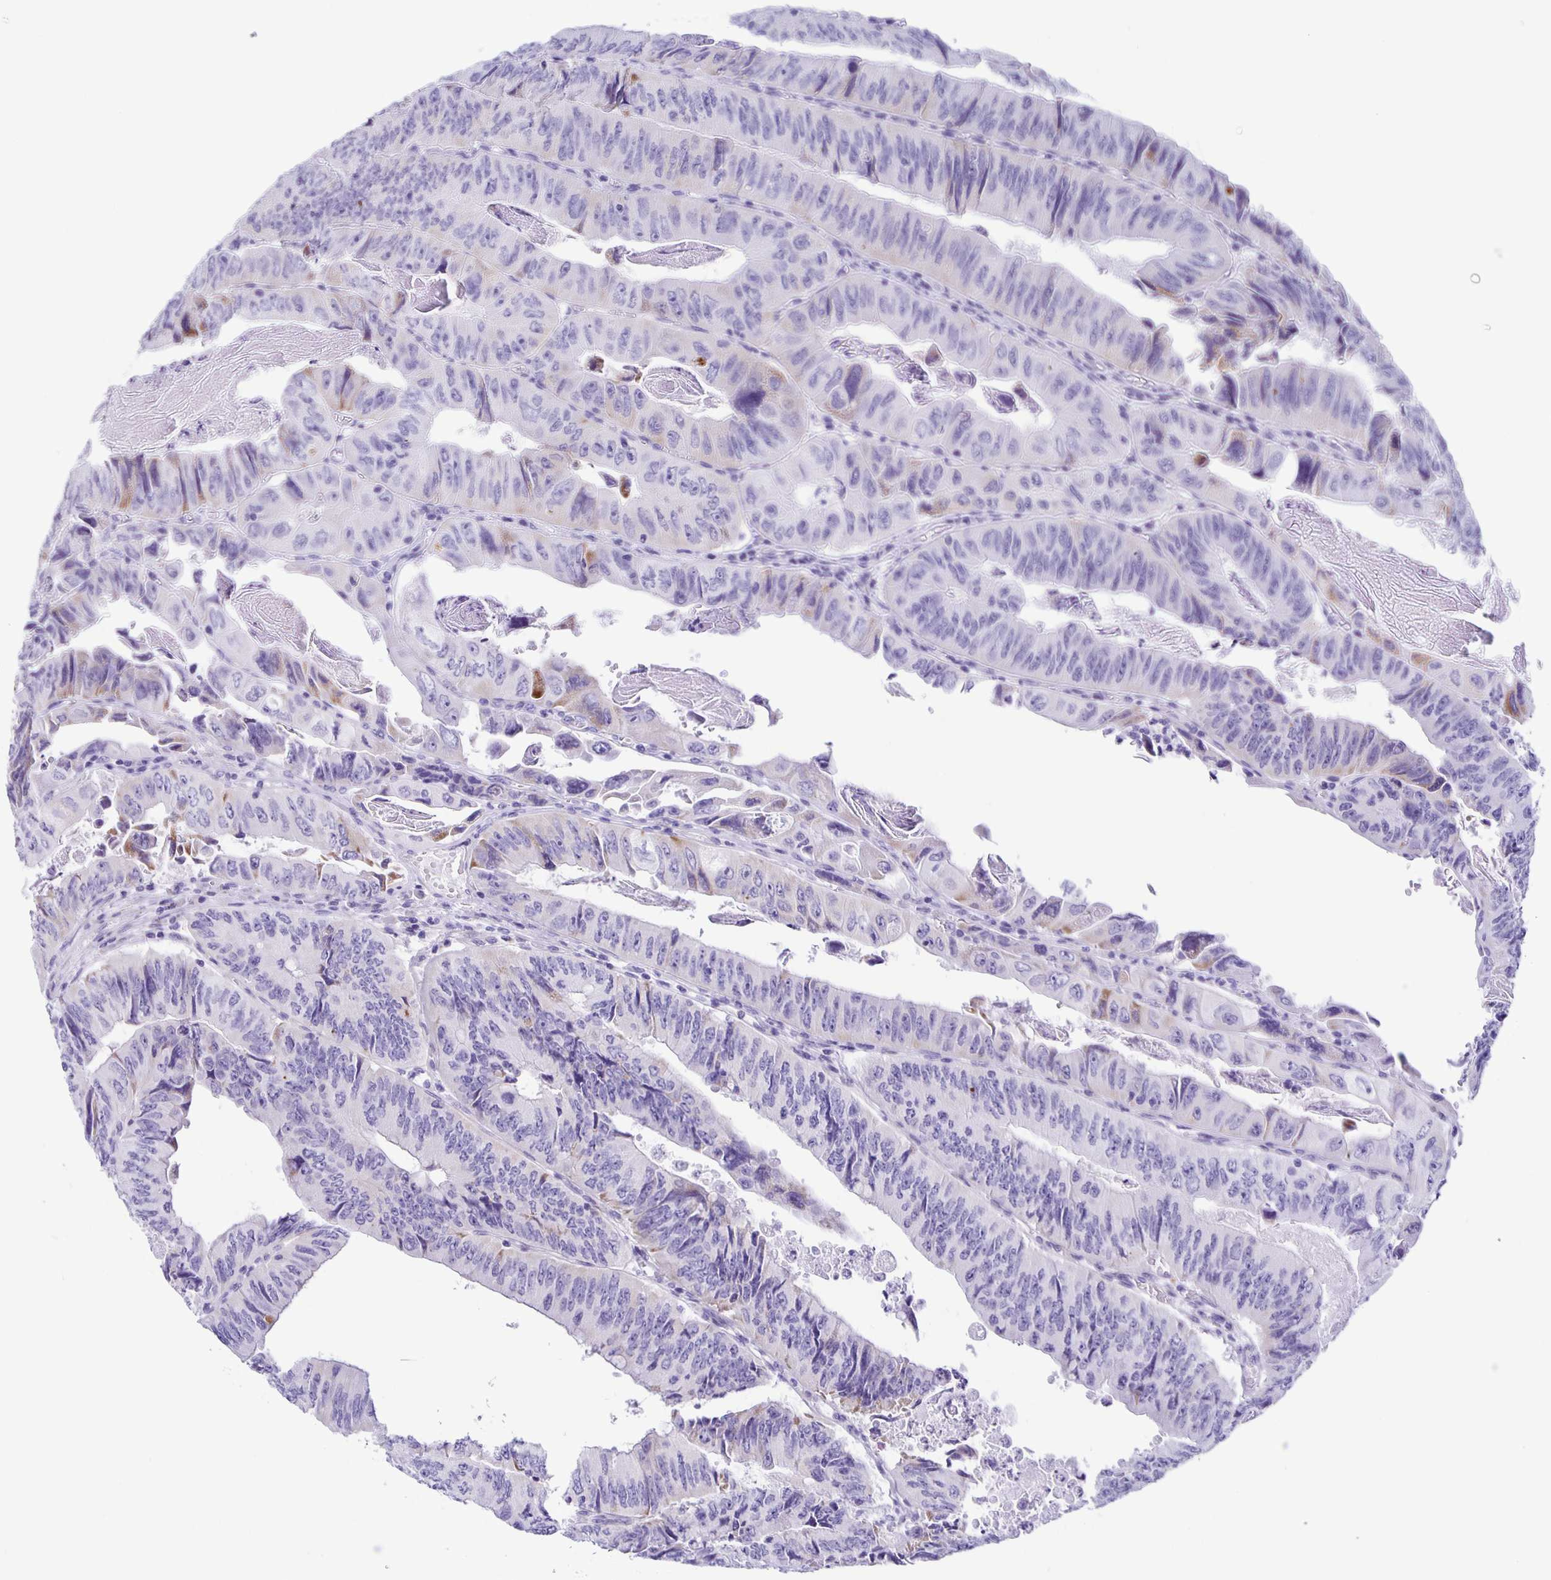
{"staining": {"intensity": "negative", "quantity": "none", "location": "none"}, "tissue": "colorectal cancer", "cell_type": "Tumor cells", "image_type": "cancer", "snomed": [{"axis": "morphology", "description": "Adenocarcinoma, NOS"}, {"axis": "topography", "description": "Colon"}], "caption": "Adenocarcinoma (colorectal) was stained to show a protein in brown. There is no significant expression in tumor cells.", "gene": "AQP6", "patient": {"sex": "female", "age": 84}}